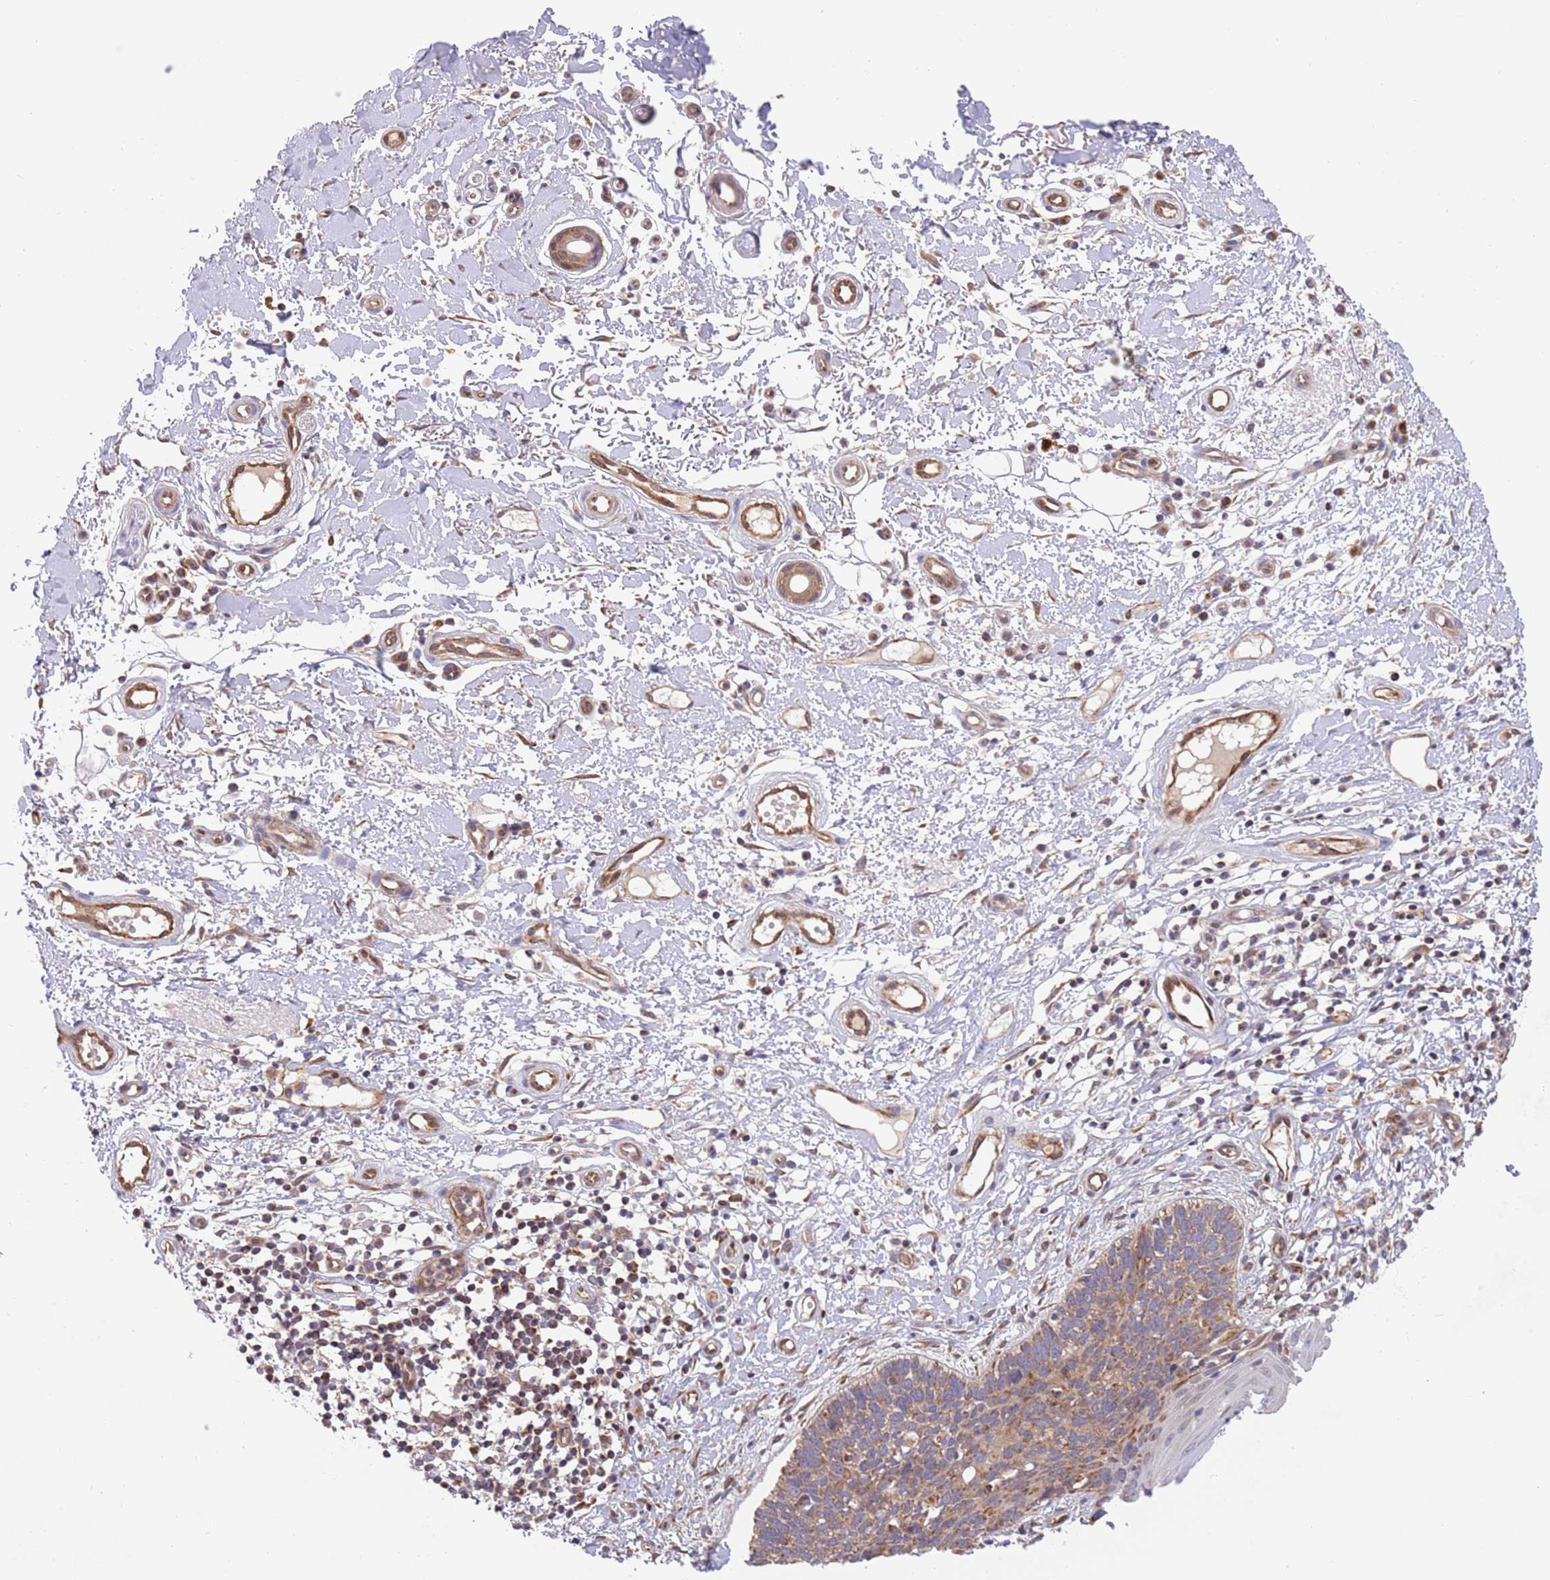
{"staining": {"intensity": "weak", "quantity": "25%-75%", "location": "cytoplasmic/membranous"}, "tissue": "skin cancer", "cell_type": "Tumor cells", "image_type": "cancer", "snomed": [{"axis": "morphology", "description": "Basal cell carcinoma"}, {"axis": "topography", "description": "Skin"}], "caption": "DAB (3,3'-diaminobenzidine) immunohistochemical staining of skin cancer (basal cell carcinoma) displays weak cytoplasmic/membranous protein expression in about 25%-75% of tumor cells. Nuclei are stained in blue.", "gene": "GUK1", "patient": {"sex": "male", "age": 78}}